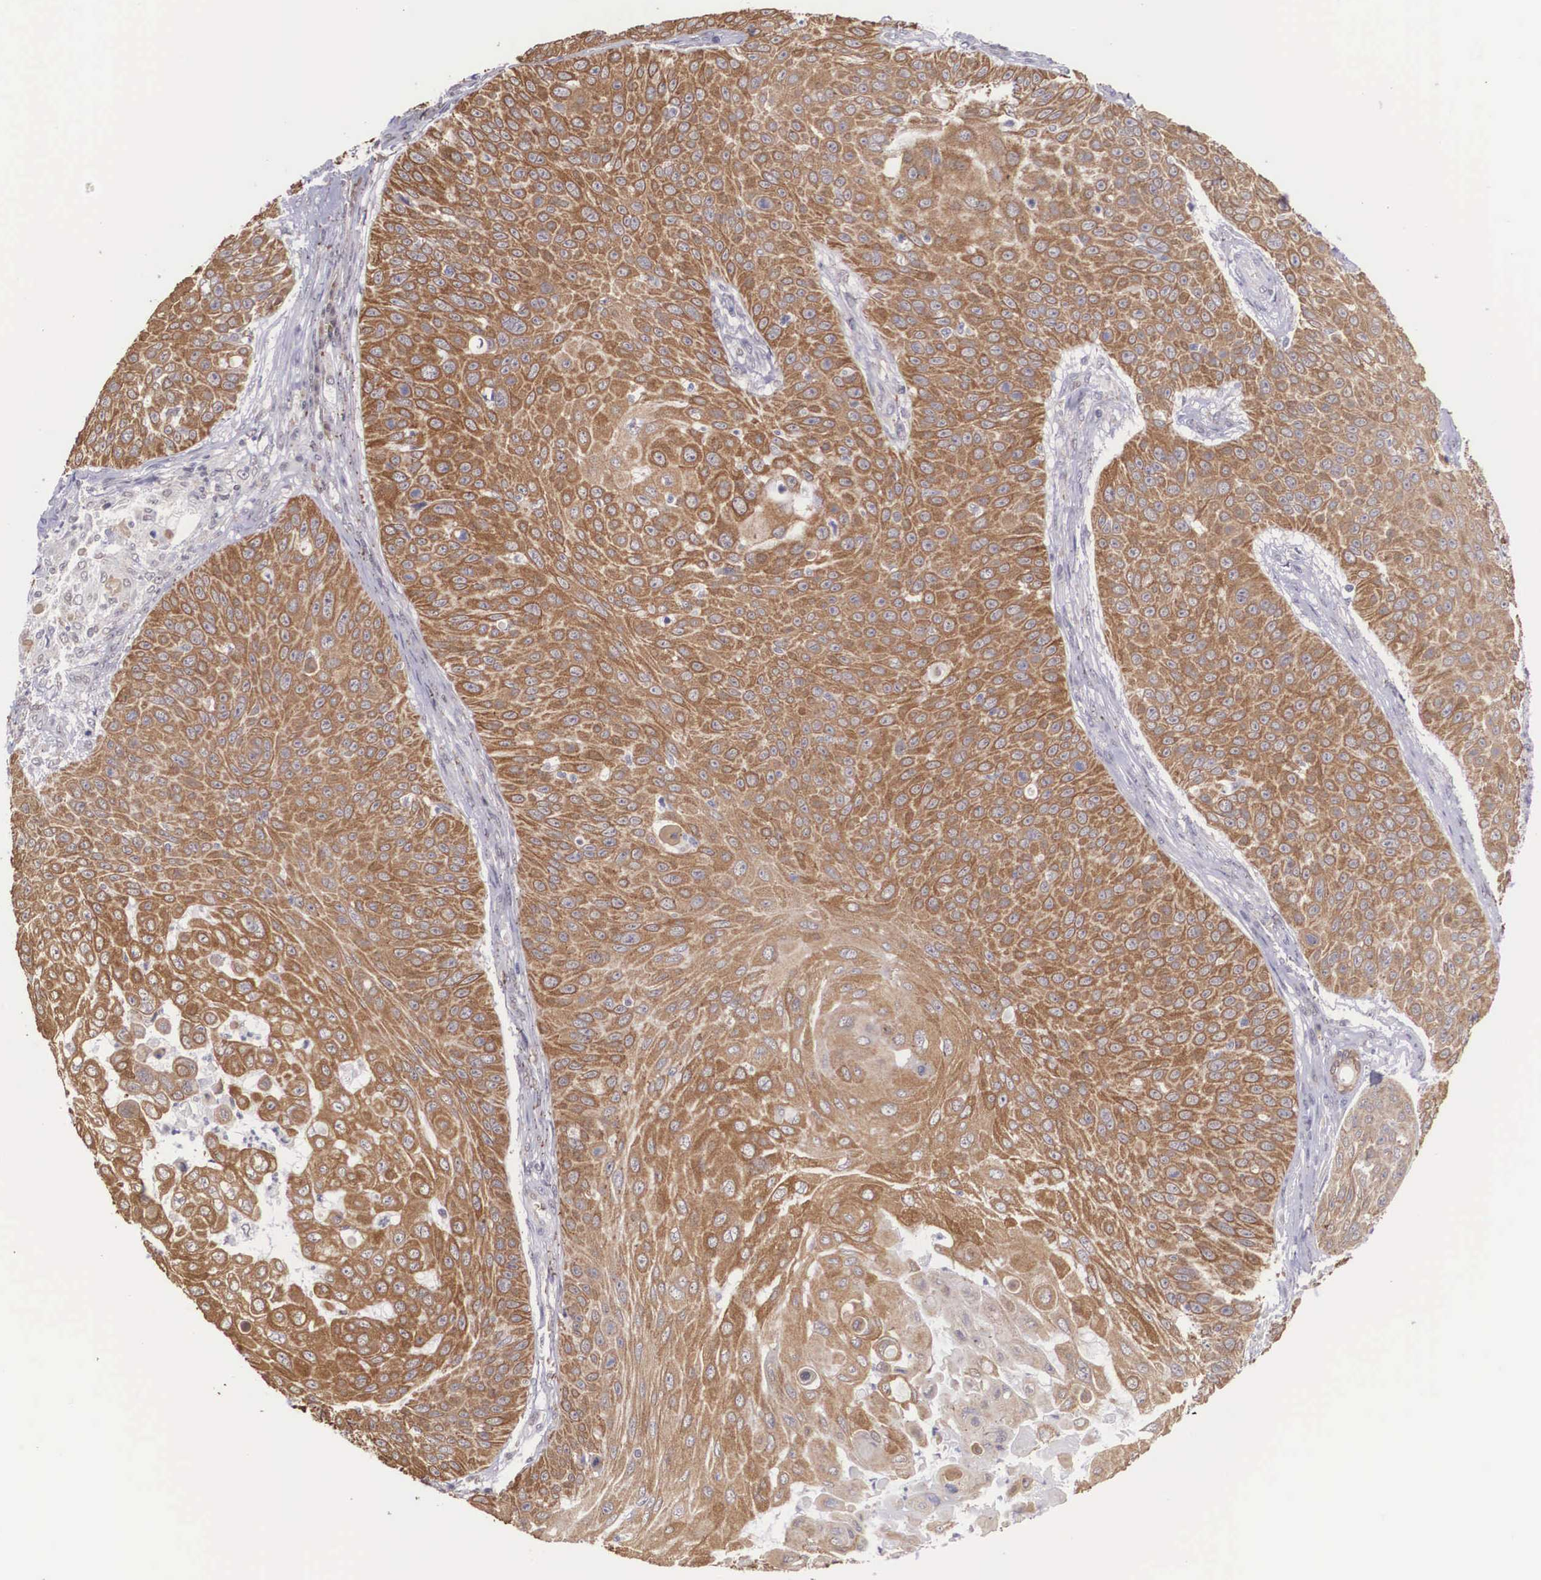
{"staining": {"intensity": "strong", "quantity": ">75%", "location": "cytoplasmic/membranous"}, "tissue": "skin cancer", "cell_type": "Tumor cells", "image_type": "cancer", "snomed": [{"axis": "morphology", "description": "Squamous cell carcinoma, NOS"}, {"axis": "topography", "description": "Skin"}], "caption": "A brown stain labels strong cytoplasmic/membranous expression of a protein in skin cancer (squamous cell carcinoma) tumor cells. Nuclei are stained in blue.", "gene": "SLC25A21", "patient": {"sex": "male", "age": 82}}